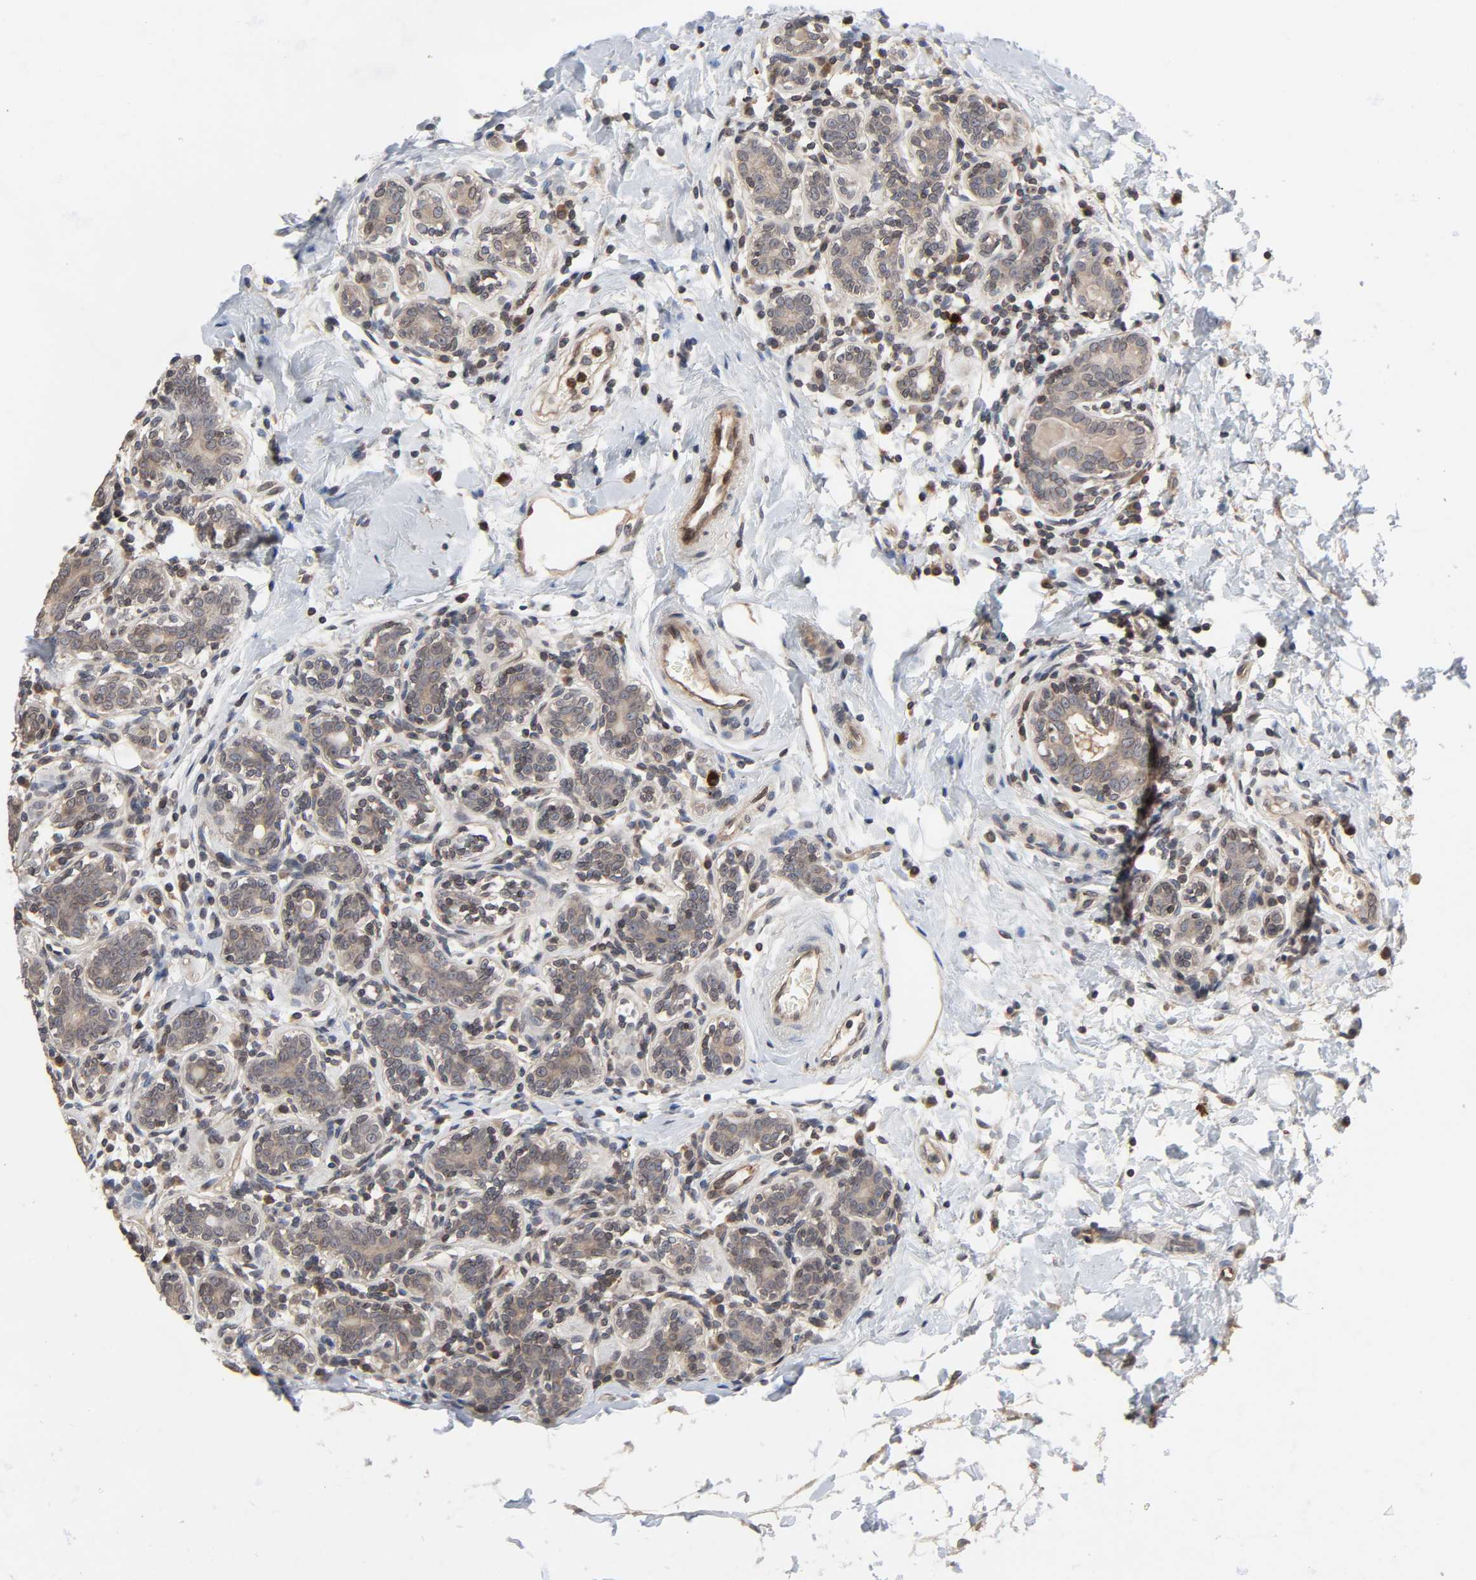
{"staining": {"intensity": "moderate", "quantity": ">75%", "location": "cytoplasmic/membranous"}, "tissue": "breast cancer", "cell_type": "Tumor cells", "image_type": "cancer", "snomed": [{"axis": "morphology", "description": "Normal tissue, NOS"}, {"axis": "morphology", "description": "Lobular carcinoma"}, {"axis": "topography", "description": "Breast"}], "caption": "Immunohistochemical staining of human breast cancer (lobular carcinoma) reveals moderate cytoplasmic/membranous protein expression in approximately >75% of tumor cells.", "gene": "CCDC175", "patient": {"sex": "female", "age": 47}}